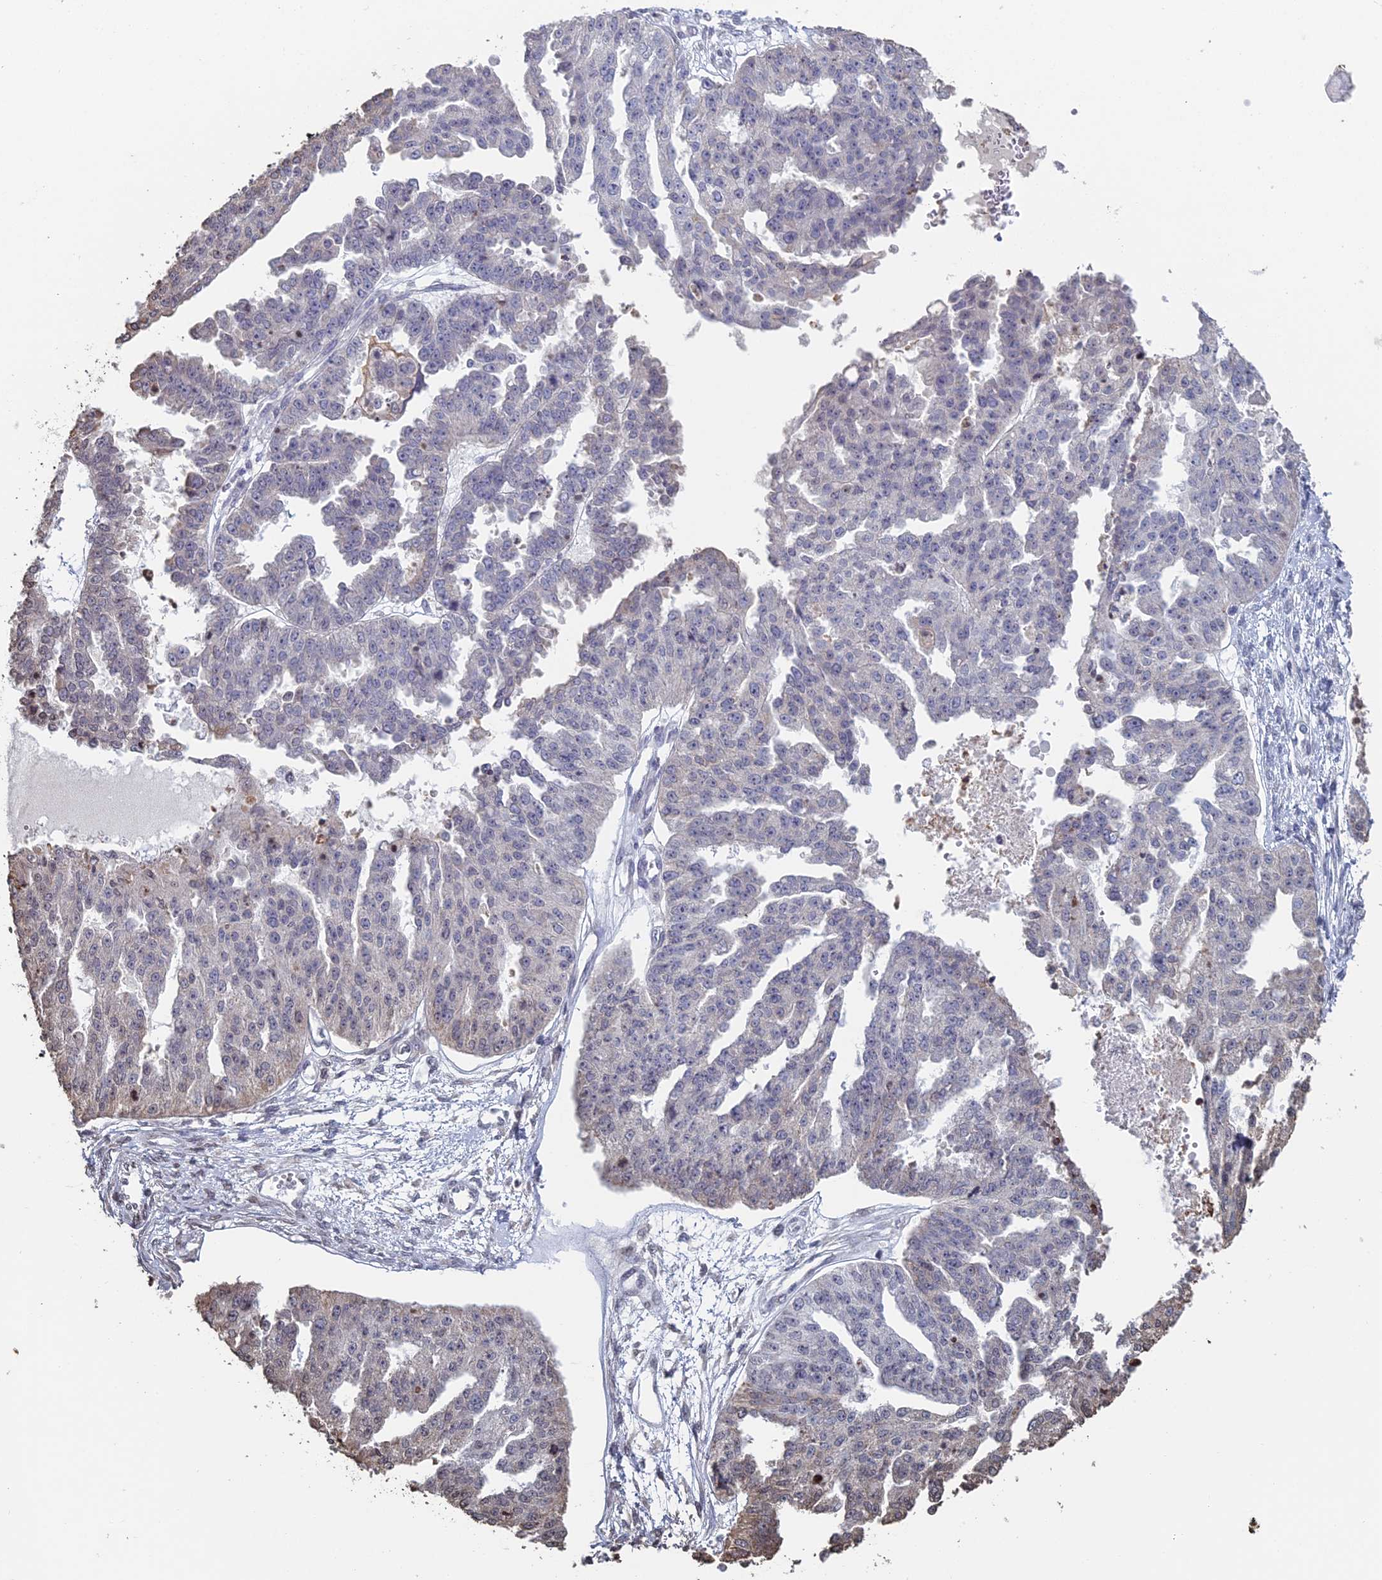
{"staining": {"intensity": "negative", "quantity": "none", "location": "none"}, "tissue": "ovarian cancer", "cell_type": "Tumor cells", "image_type": "cancer", "snomed": [{"axis": "morphology", "description": "Cystadenocarcinoma, serous, NOS"}, {"axis": "topography", "description": "Ovary"}], "caption": "Immunohistochemistry (IHC) image of neoplastic tissue: ovarian serous cystadenocarcinoma stained with DAB demonstrates no significant protein expression in tumor cells.", "gene": "PRR22", "patient": {"sex": "female", "age": 58}}